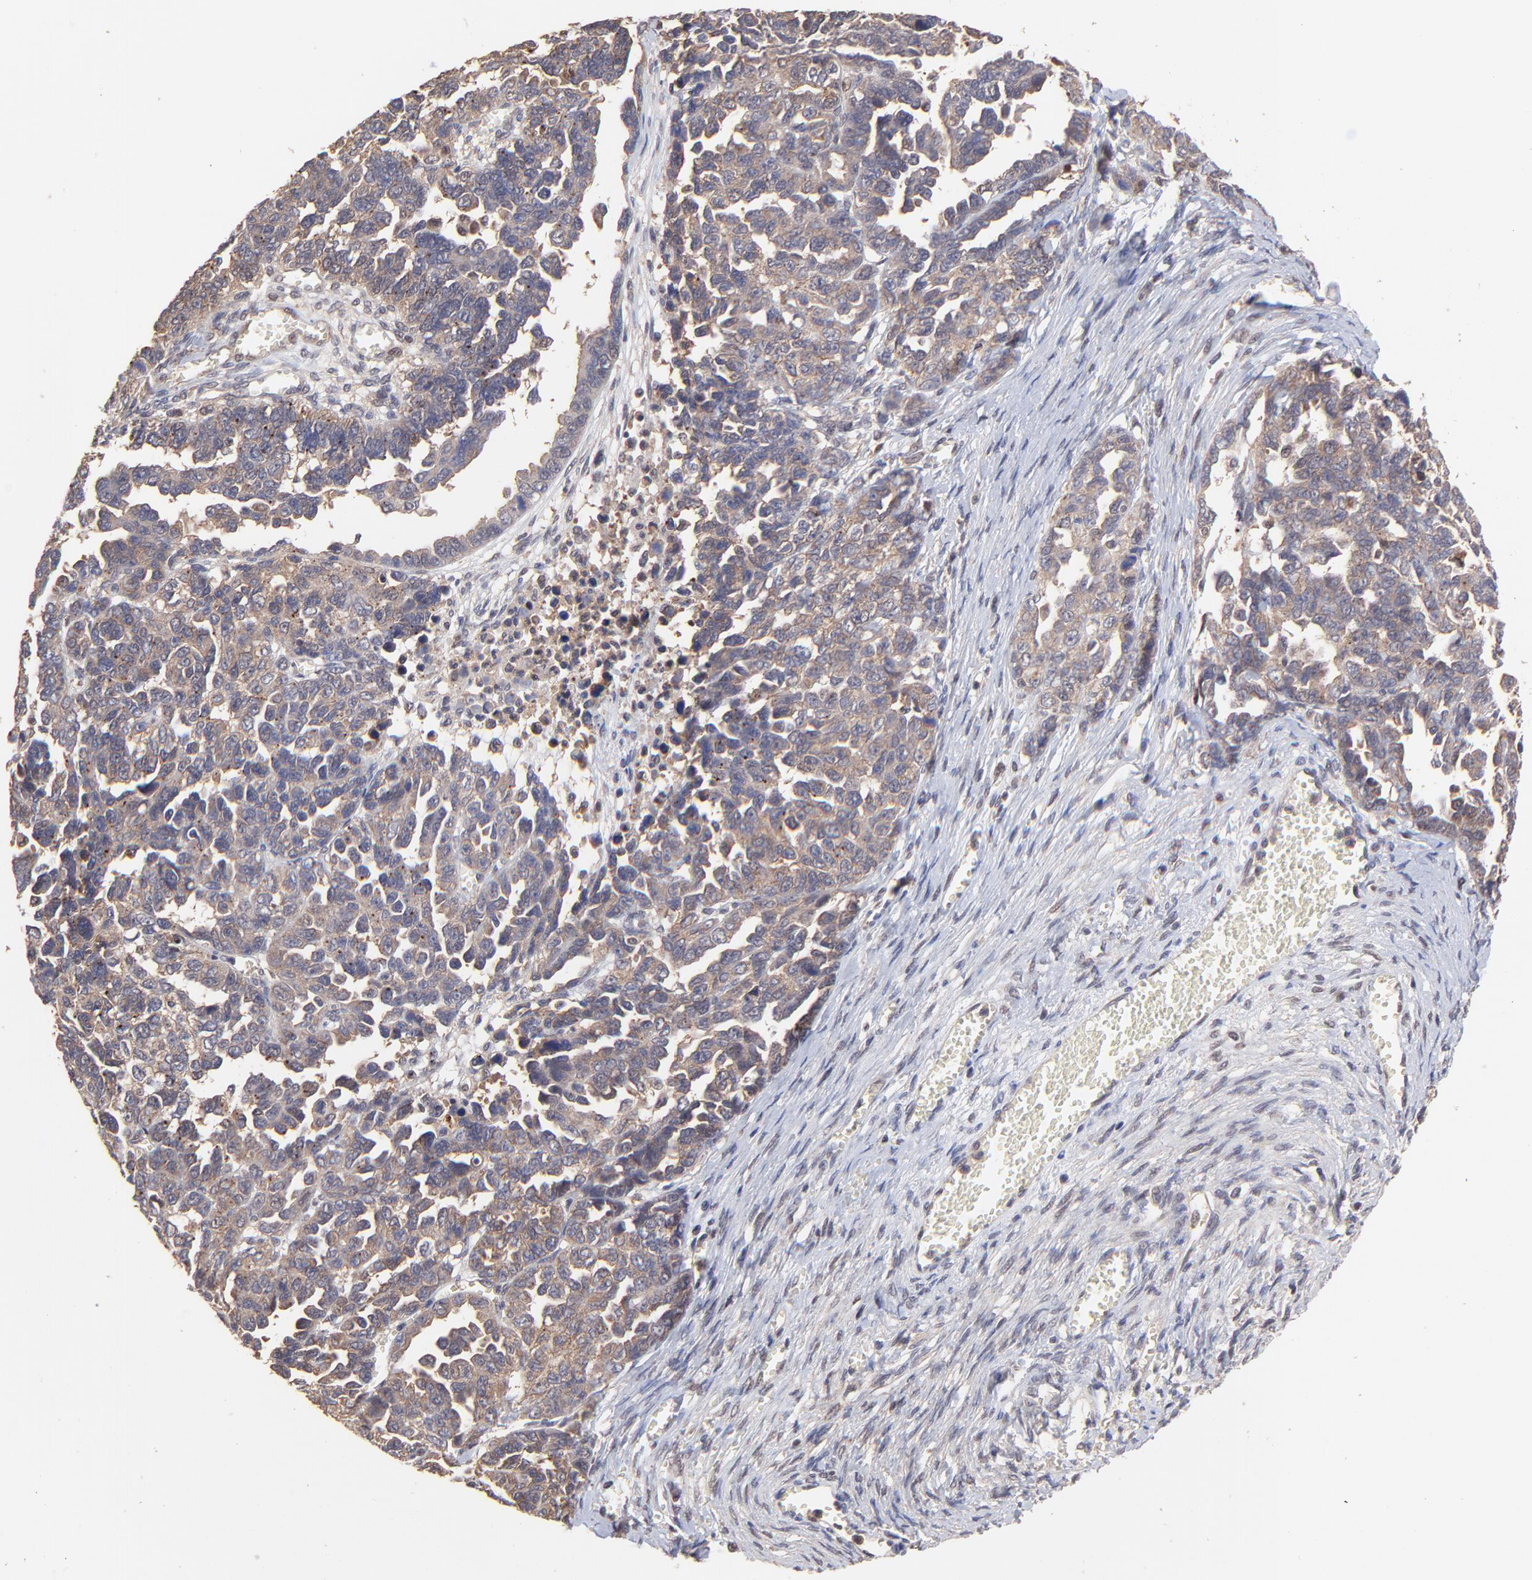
{"staining": {"intensity": "moderate", "quantity": "25%-75%", "location": "cytoplasmic/membranous"}, "tissue": "ovarian cancer", "cell_type": "Tumor cells", "image_type": "cancer", "snomed": [{"axis": "morphology", "description": "Cystadenocarcinoma, serous, NOS"}, {"axis": "topography", "description": "Ovary"}], "caption": "Immunohistochemical staining of ovarian serous cystadenocarcinoma shows moderate cytoplasmic/membranous protein positivity in approximately 25%-75% of tumor cells.", "gene": "PSMA6", "patient": {"sex": "female", "age": 69}}